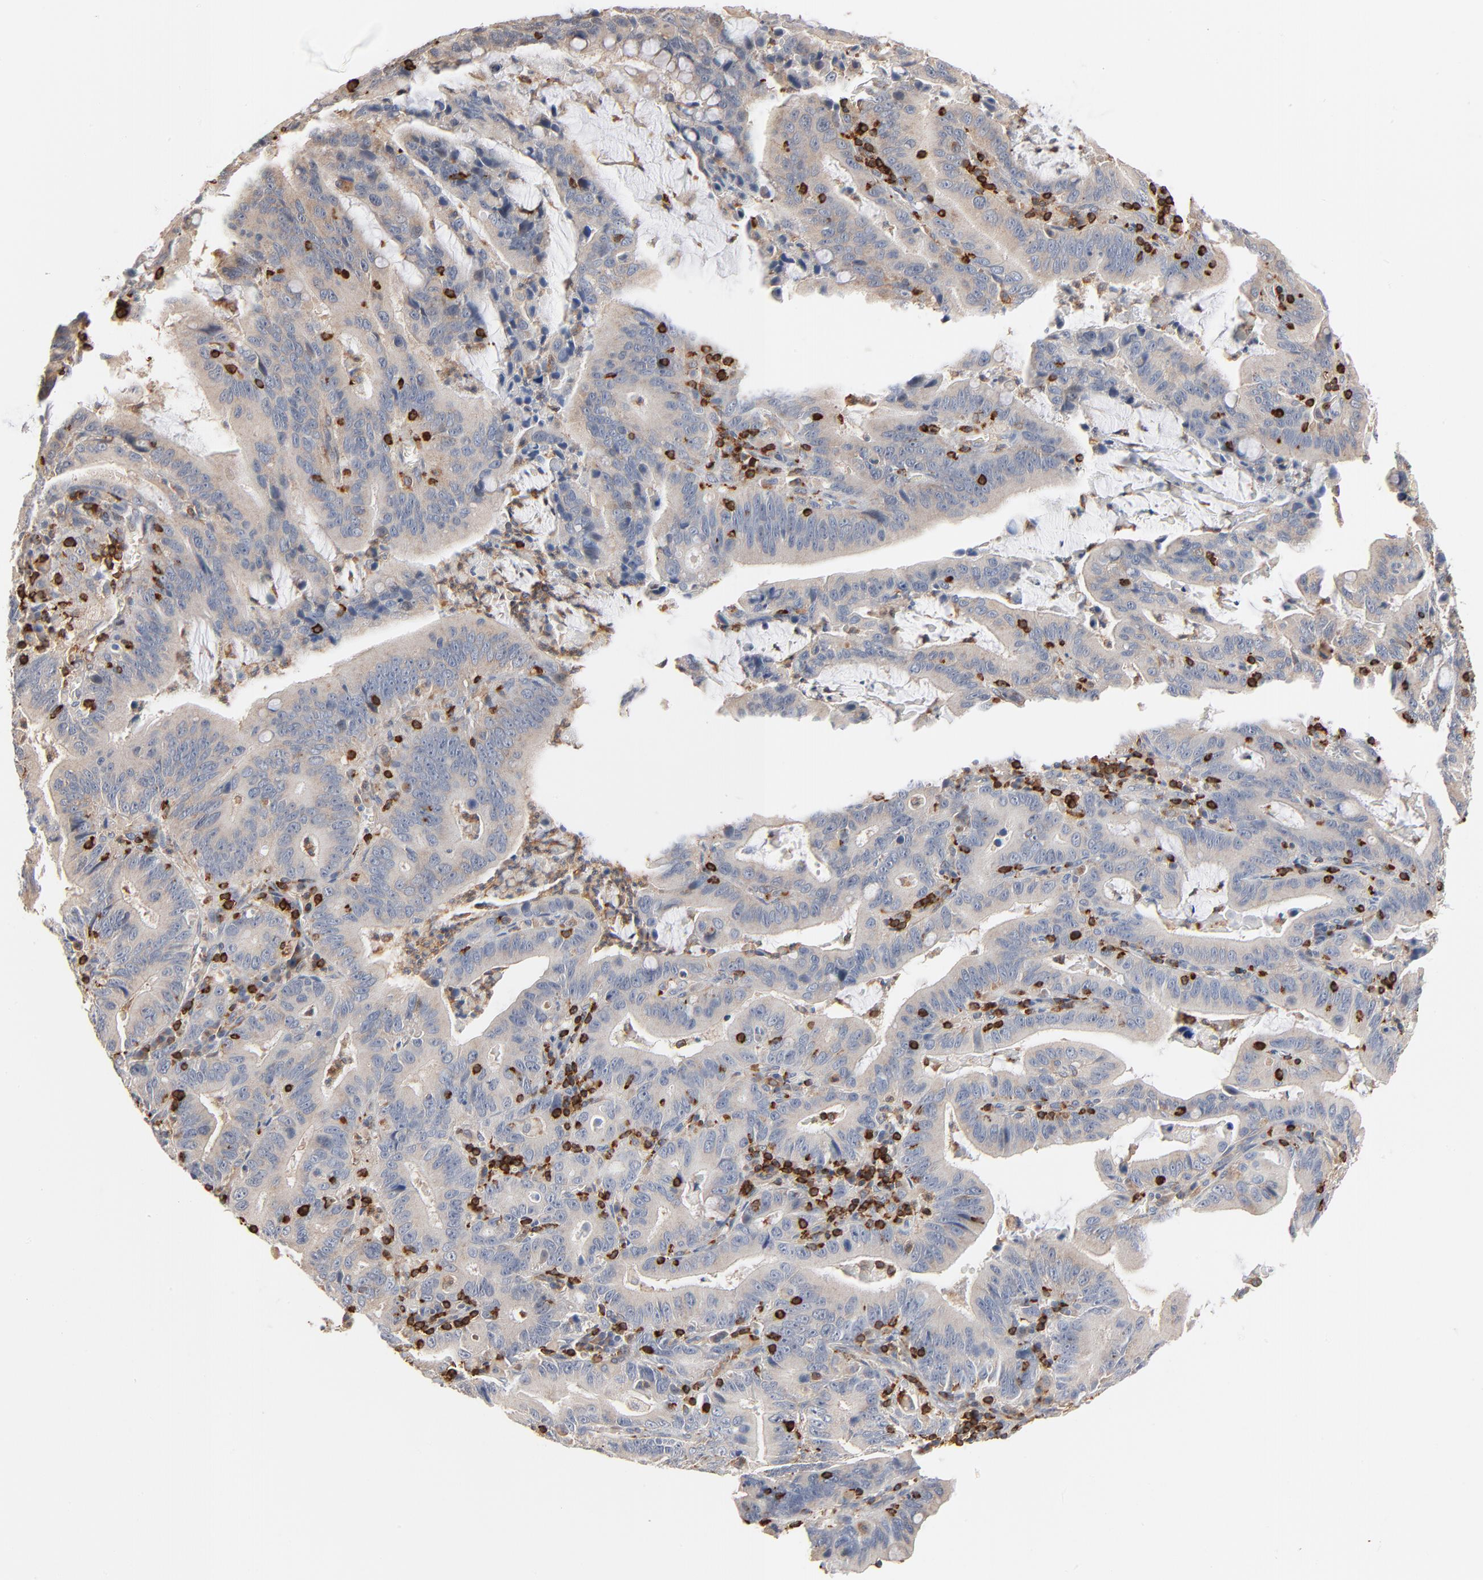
{"staining": {"intensity": "weak", "quantity": ">75%", "location": "cytoplasmic/membranous"}, "tissue": "stomach cancer", "cell_type": "Tumor cells", "image_type": "cancer", "snomed": [{"axis": "morphology", "description": "Adenocarcinoma, NOS"}, {"axis": "topography", "description": "Stomach, upper"}], "caption": "Protein staining of stomach cancer tissue reveals weak cytoplasmic/membranous staining in about >75% of tumor cells. (DAB (3,3'-diaminobenzidine) IHC with brightfield microscopy, high magnification).", "gene": "SH3KBP1", "patient": {"sex": "male", "age": 63}}